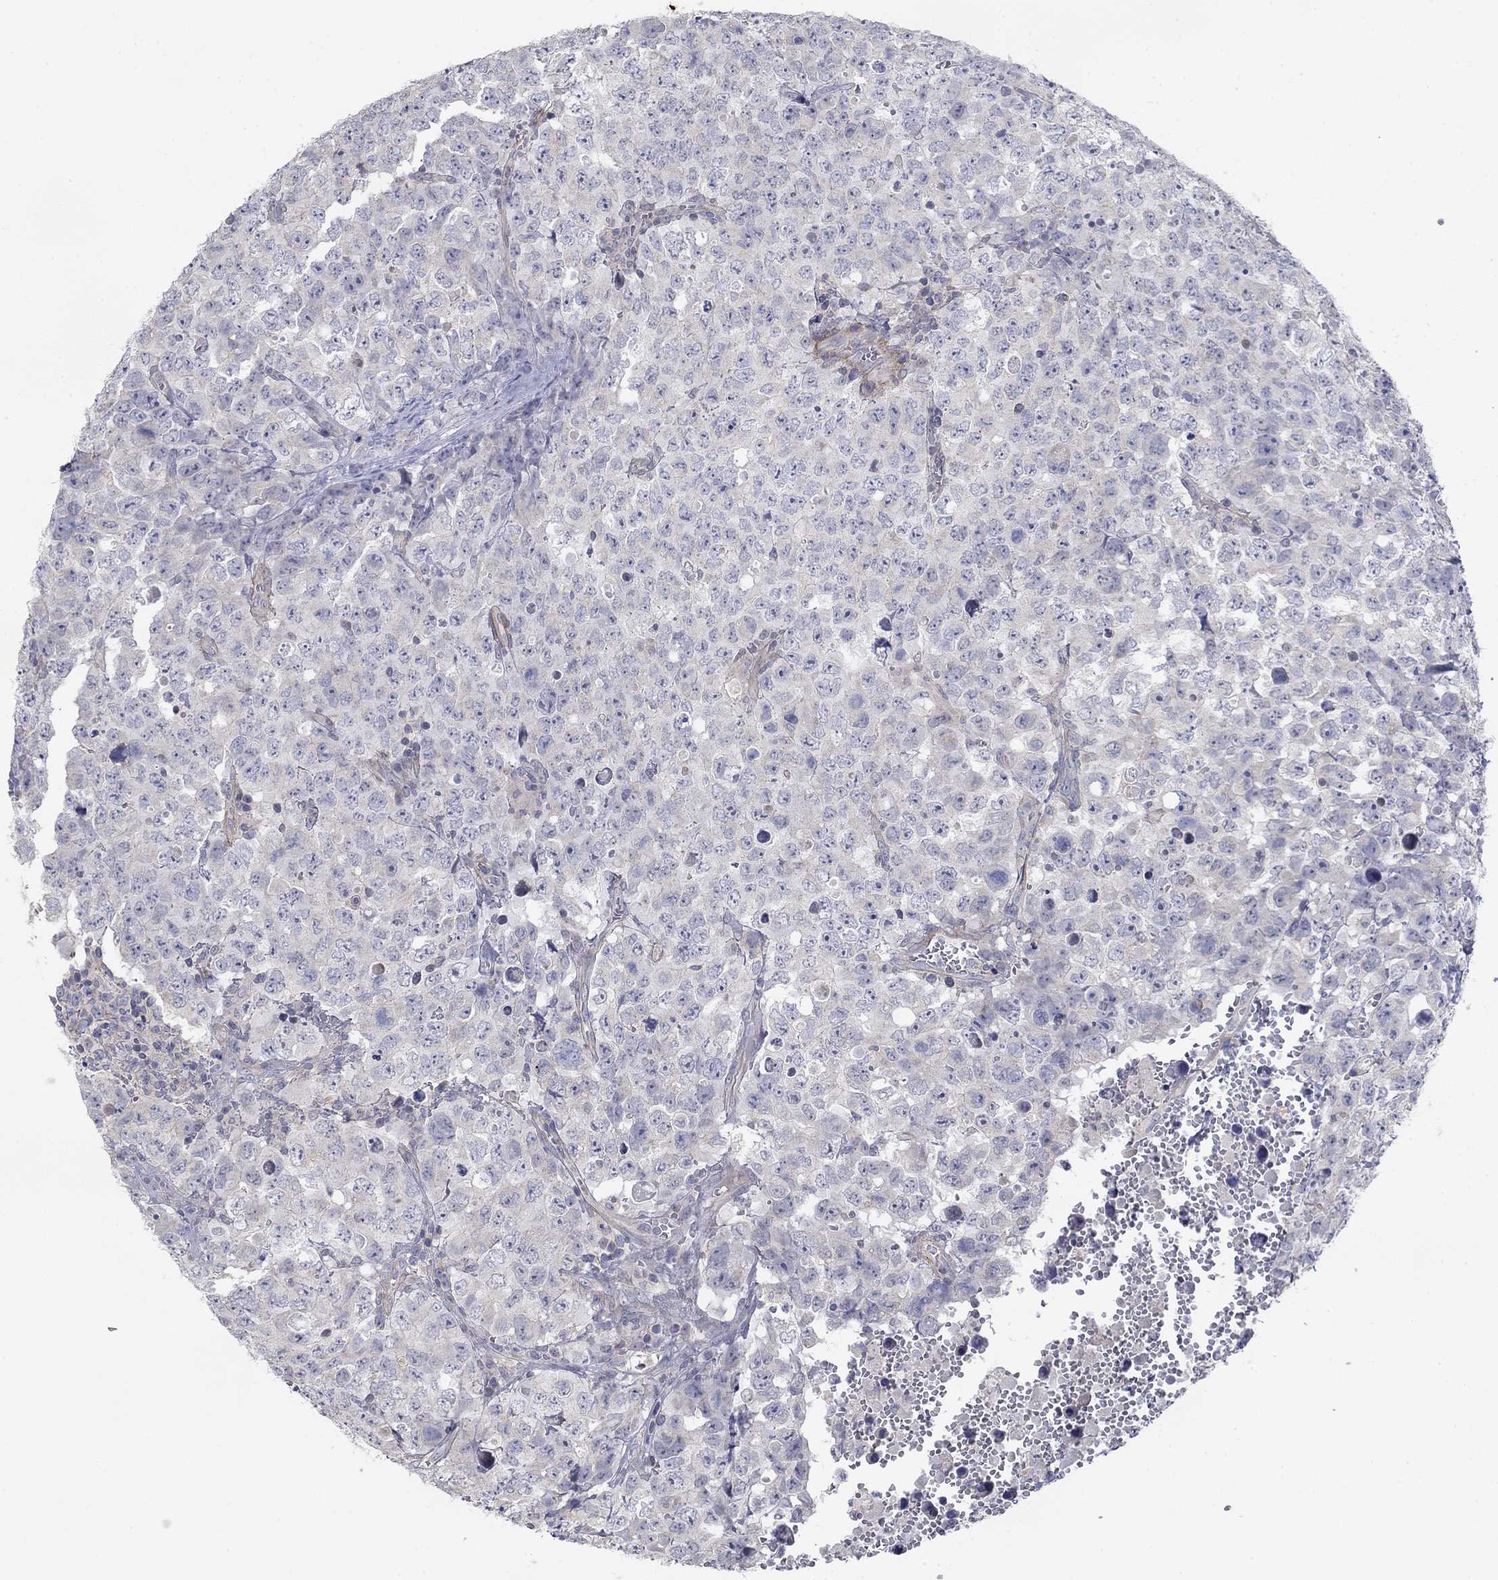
{"staining": {"intensity": "negative", "quantity": "none", "location": "none"}, "tissue": "testis cancer", "cell_type": "Tumor cells", "image_type": "cancer", "snomed": [{"axis": "morphology", "description": "Carcinoma, Embryonal, NOS"}, {"axis": "topography", "description": "Testis"}], "caption": "A micrograph of testis cancer stained for a protein exhibits no brown staining in tumor cells.", "gene": "GRK7", "patient": {"sex": "male", "age": 23}}